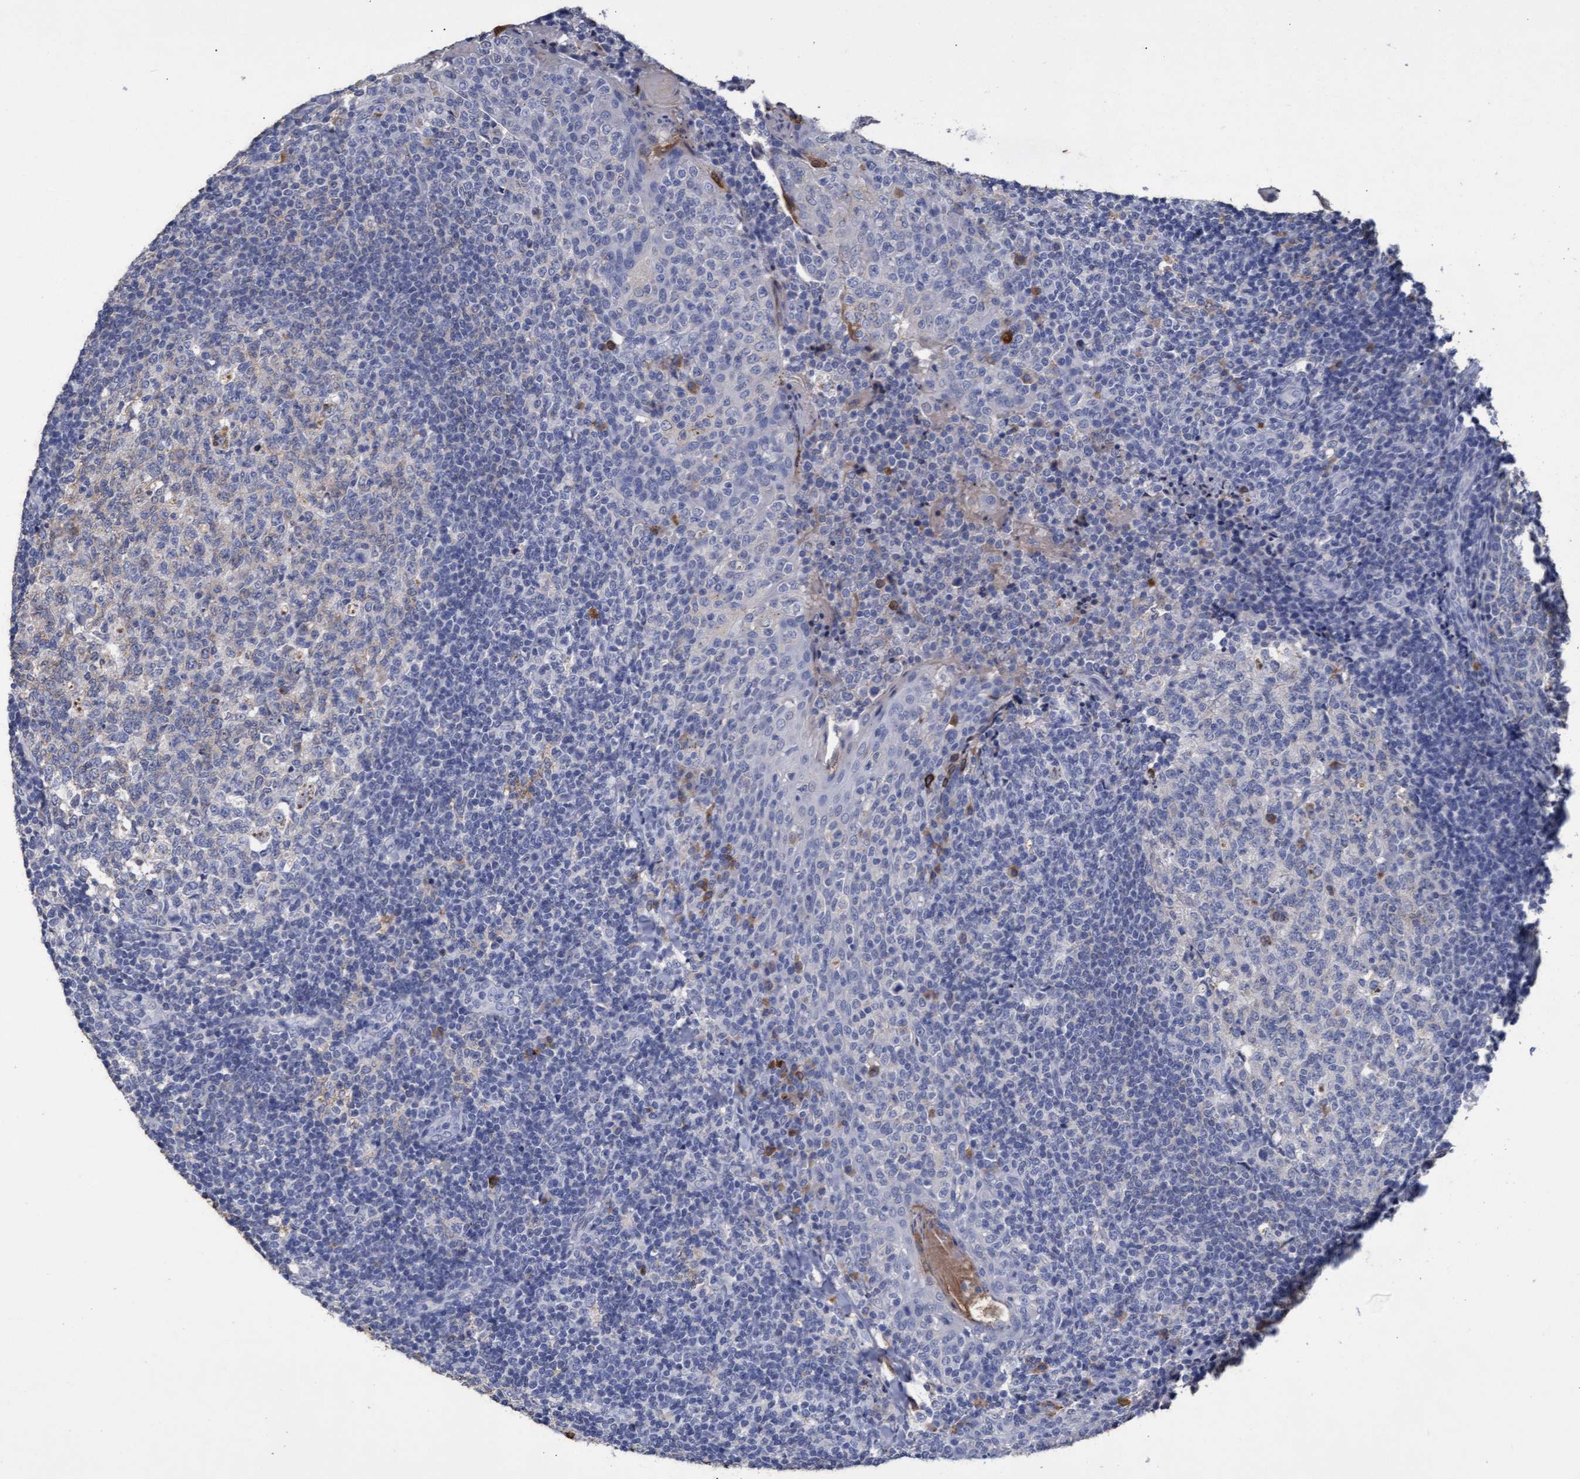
{"staining": {"intensity": "negative", "quantity": "none", "location": "none"}, "tissue": "tonsil", "cell_type": "Germinal center cells", "image_type": "normal", "snomed": [{"axis": "morphology", "description": "Normal tissue, NOS"}, {"axis": "topography", "description": "Tonsil"}], "caption": "This is a histopathology image of immunohistochemistry (IHC) staining of benign tonsil, which shows no expression in germinal center cells. (Brightfield microscopy of DAB immunohistochemistry (IHC) at high magnification).", "gene": "GPR39", "patient": {"sex": "female", "age": 19}}